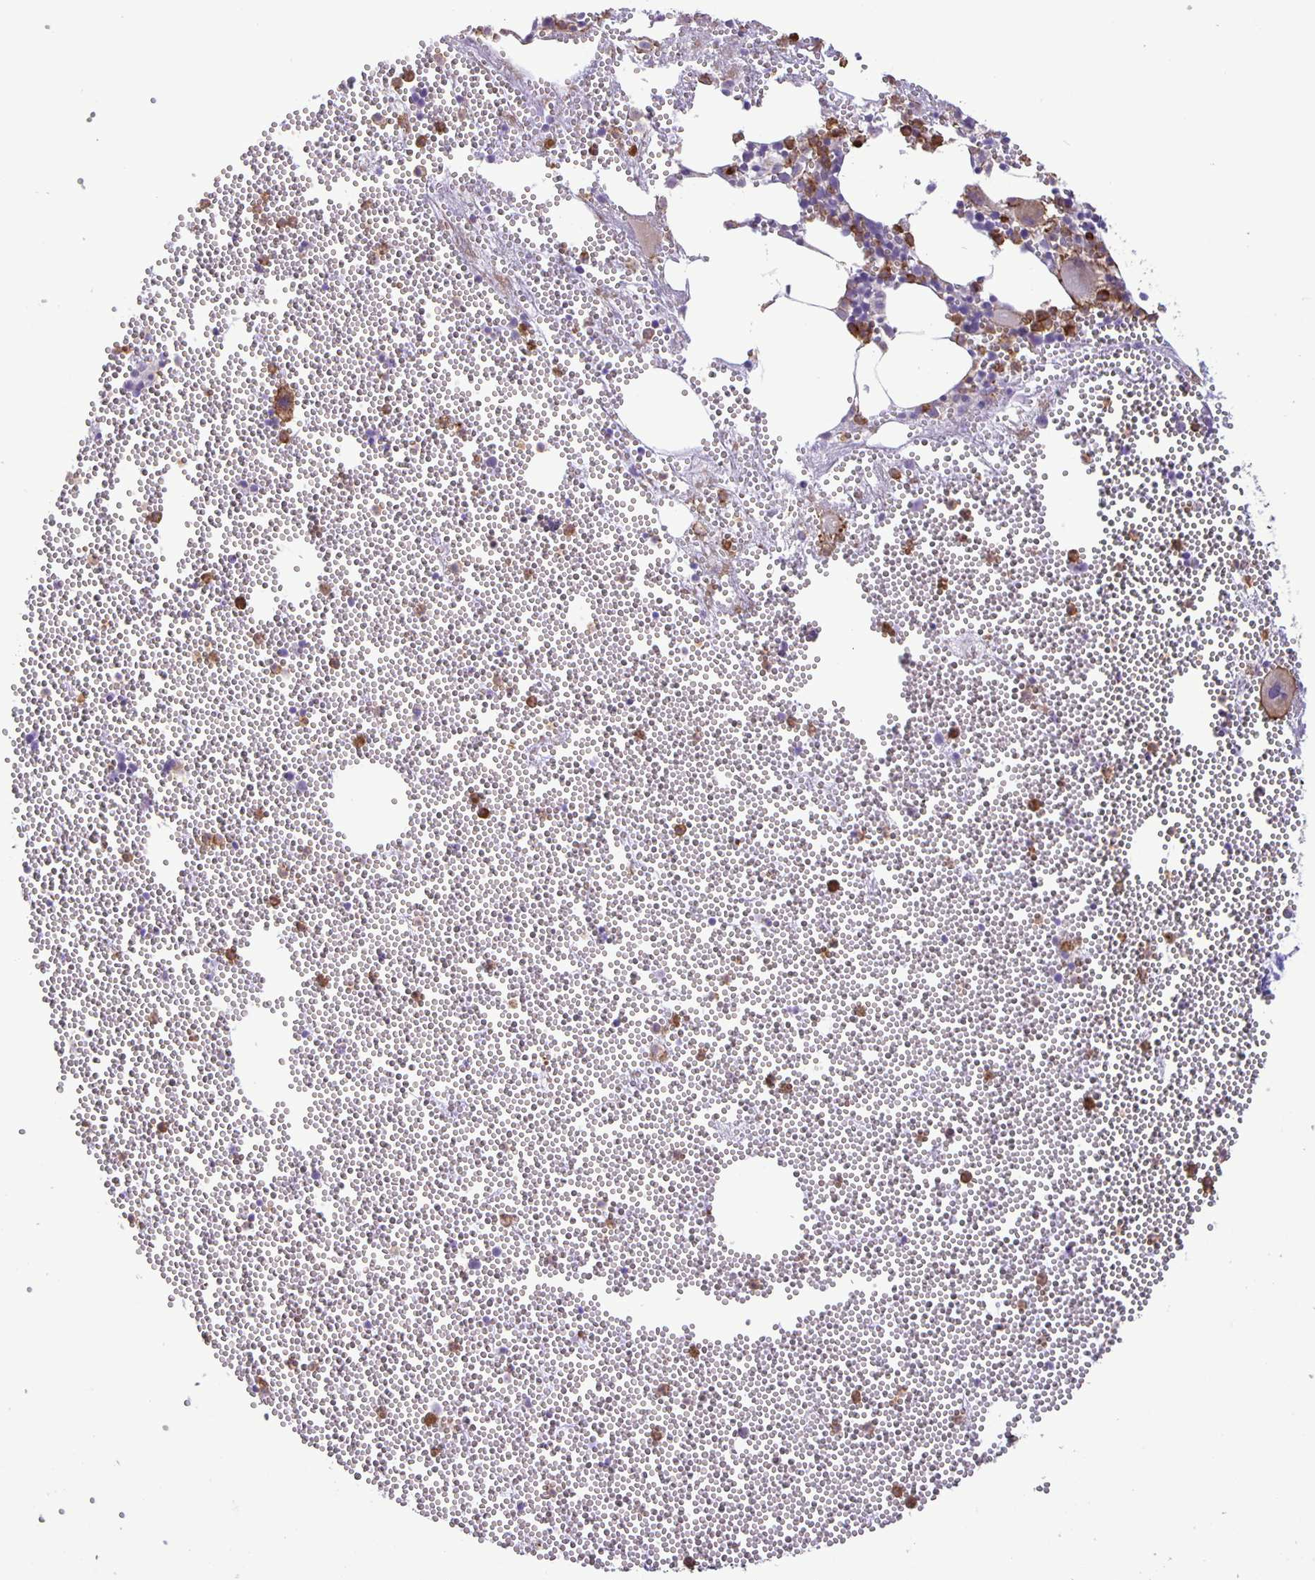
{"staining": {"intensity": "moderate", "quantity": "<25%", "location": "cytoplasmic/membranous"}, "tissue": "bone marrow", "cell_type": "Hematopoietic cells", "image_type": "normal", "snomed": [{"axis": "morphology", "description": "Normal tissue, NOS"}, {"axis": "topography", "description": "Bone marrow"}], "caption": "IHC (DAB (3,3'-diaminobenzidine)) staining of unremarkable human bone marrow exhibits moderate cytoplasmic/membranous protein expression in about <25% of hematopoietic cells. (Stains: DAB in brown, nuclei in blue, Microscopy: brightfield microscopy at high magnification).", "gene": "ADCK1", "patient": {"sex": "female", "age": 80}}